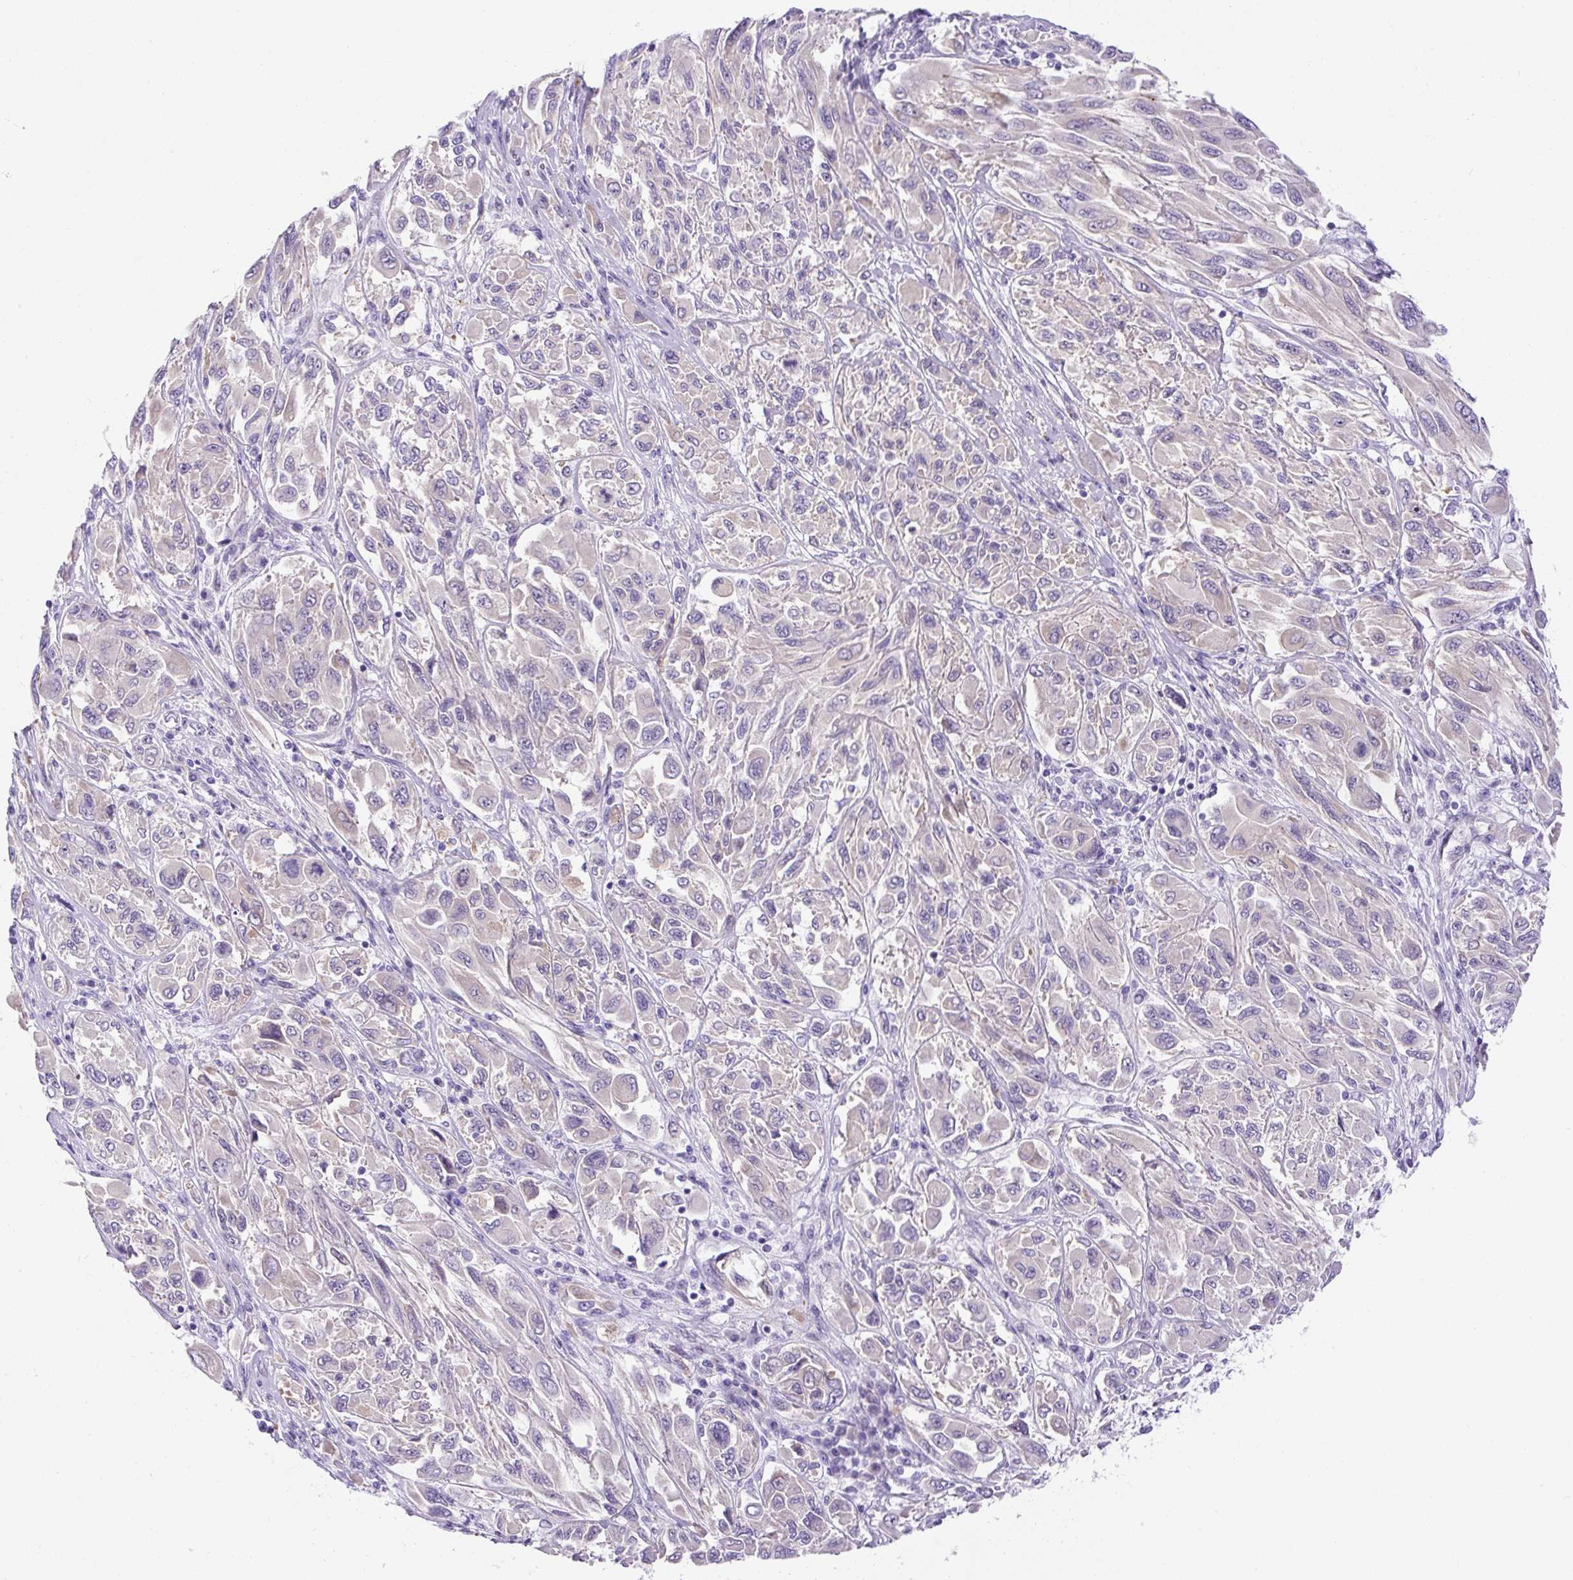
{"staining": {"intensity": "negative", "quantity": "none", "location": "none"}, "tissue": "melanoma", "cell_type": "Tumor cells", "image_type": "cancer", "snomed": [{"axis": "morphology", "description": "Malignant melanoma, NOS"}, {"axis": "topography", "description": "Skin"}], "caption": "High power microscopy micrograph of an IHC histopathology image of melanoma, revealing no significant staining in tumor cells. (DAB (3,3'-diaminobenzidine) IHC with hematoxylin counter stain).", "gene": "ASB4", "patient": {"sex": "female", "age": 91}}